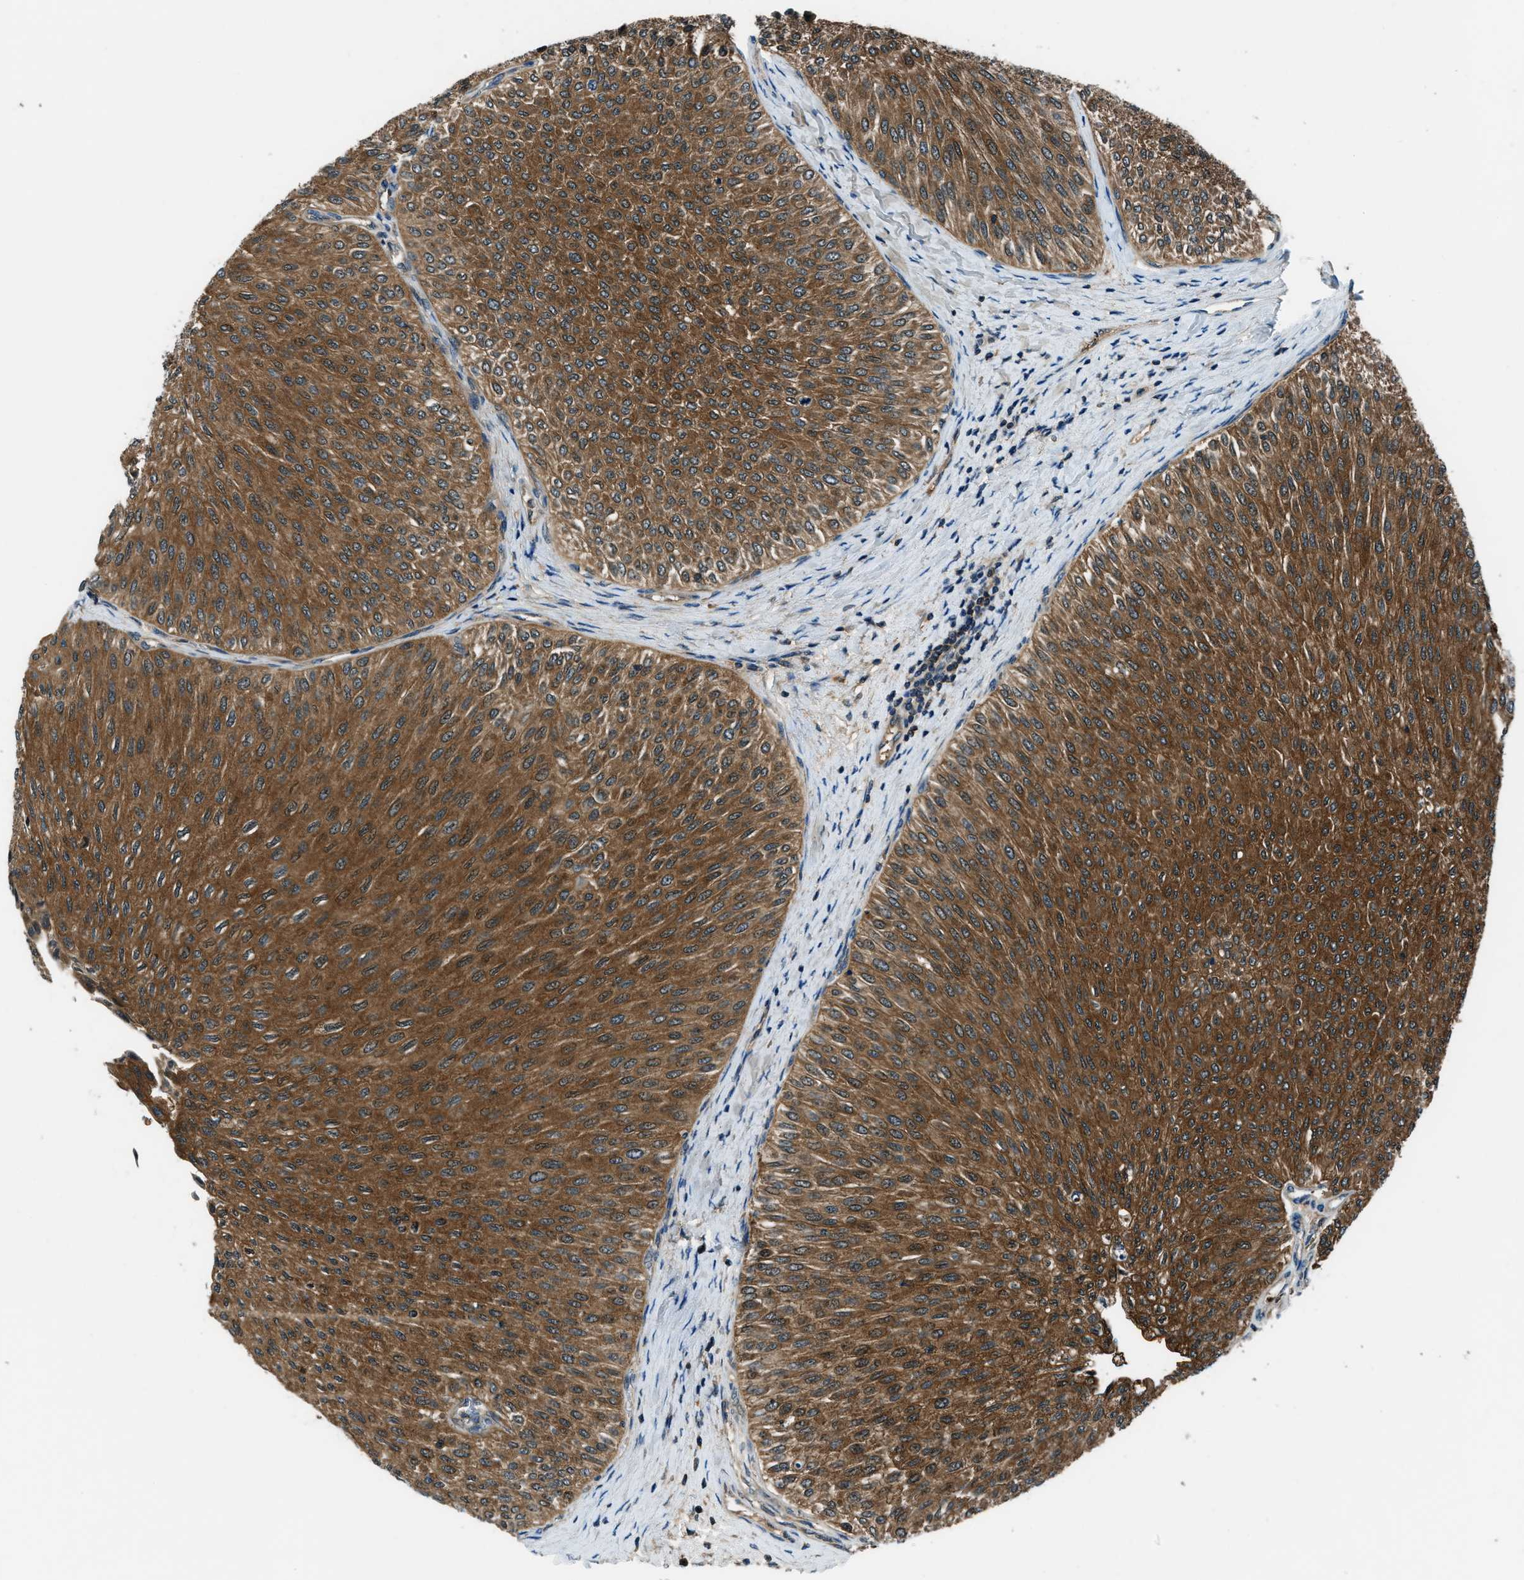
{"staining": {"intensity": "strong", "quantity": ">75%", "location": "cytoplasmic/membranous"}, "tissue": "urothelial cancer", "cell_type": "Tumor cells", "image_type": "cancer", "snomed": [{"axis": "morphology", "description": "Urothelial carcinoma, Low grade"}, {"axis": "topography", "description": "Urinary bladder"}], "caption": "Brown immunohistochemical staining in human urothelial cancer exhibits strong cytoplasmic/membranous expression in about >75% of tumor cells. (Brightfield microscopy of DAB IHC at high magnification).", "gene": "HEBP2", "patient": {"sex": "male", "age": 78}}